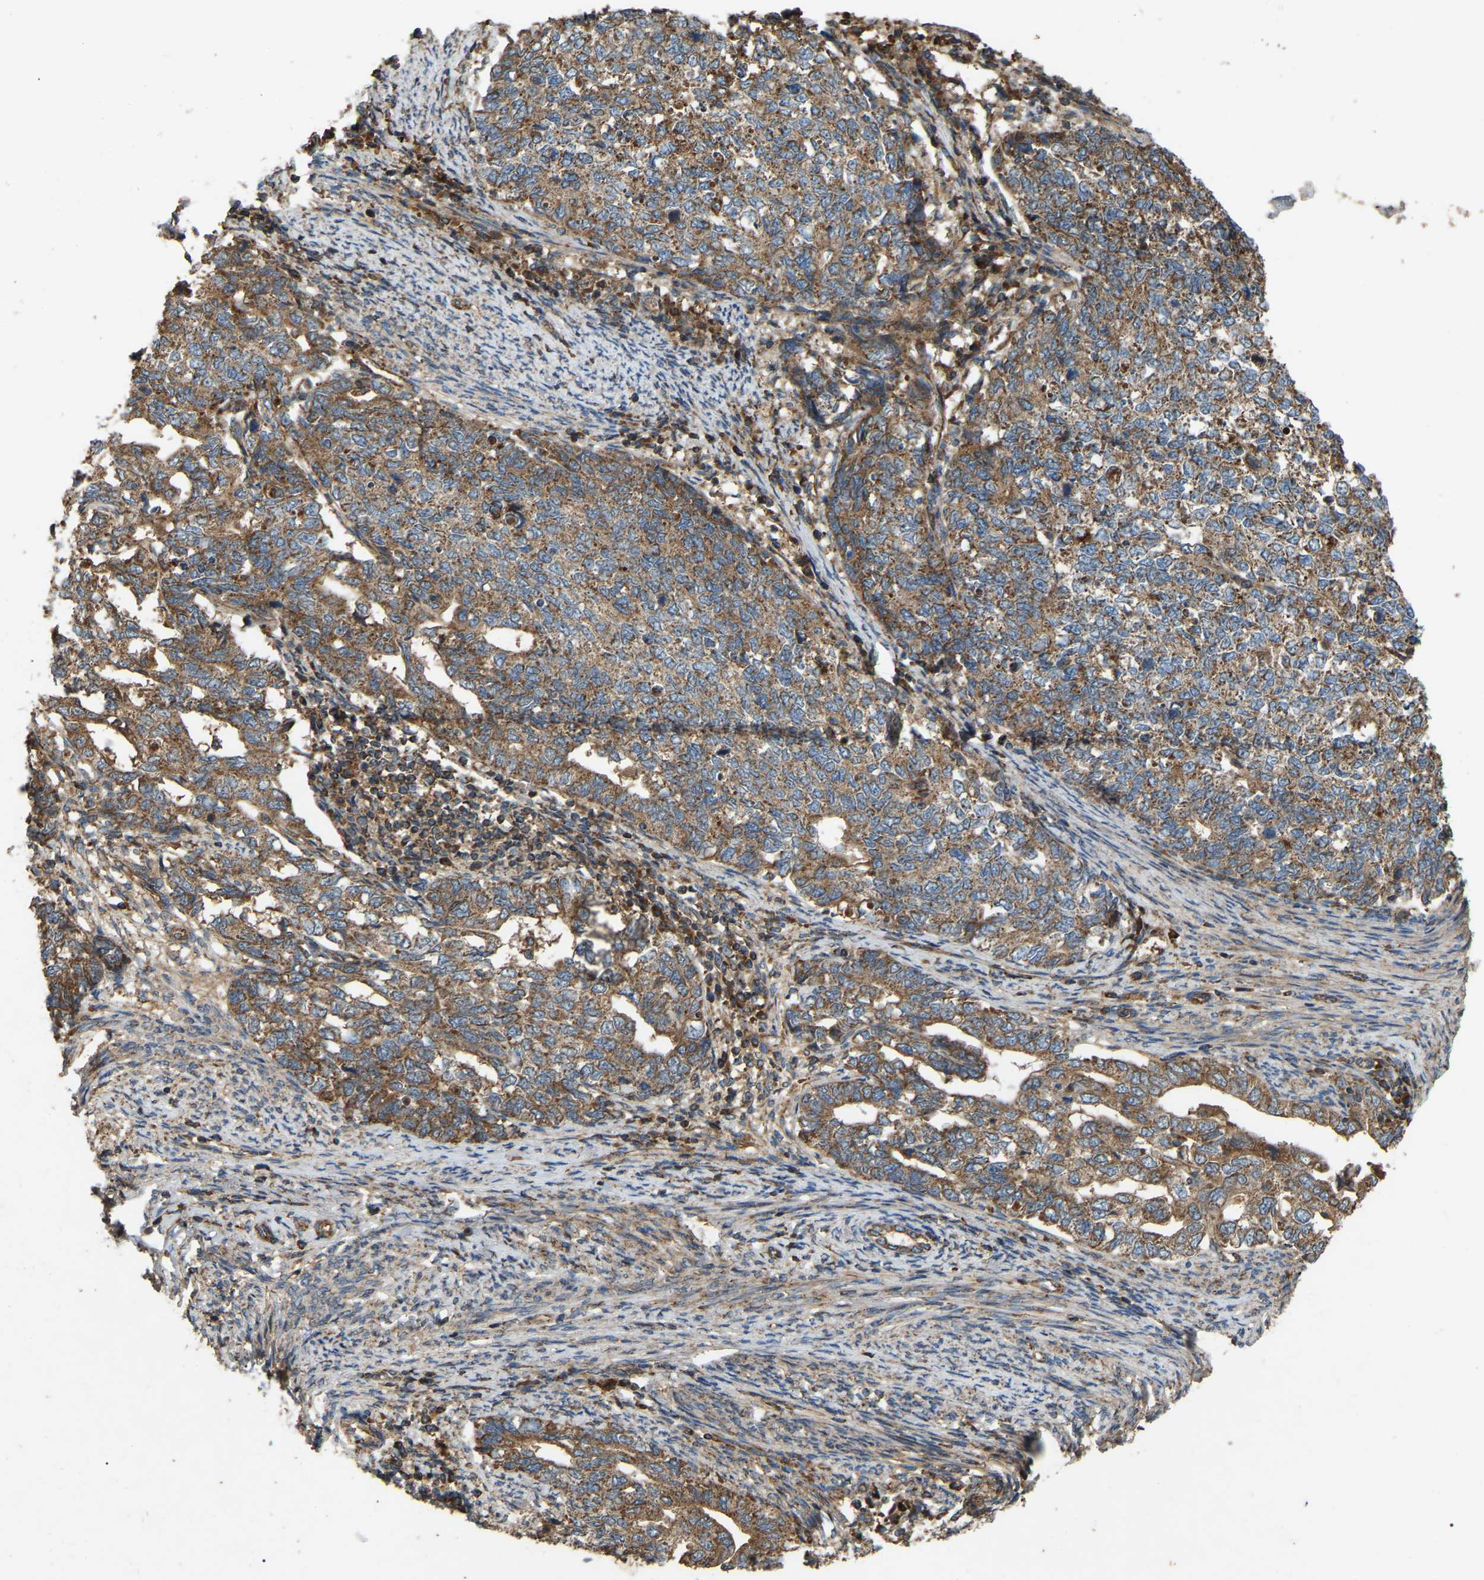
{"staining": {"intensity": "moderate", "quantity": ">75%", "location": "cytoplasmic/membranous"}, "tissue": "cervical cancer", "cell_type": "Tumor cells", "image_type": "cancer", "snomed": [{"axis": "morphology", "description": "Squamous cell carcinoma, NOS"}, {"axis": "topography", "description": "Cervix"}], "caption": "Squamous cell carcinoma (cervical) was stained to show a protein in brown. There is medium levels of moderate cytoplasmic/membranous positivity in about >75% of tumor cells.", "gene": "SAMD9L", "patient": {"sex": "female", "age": 63}}